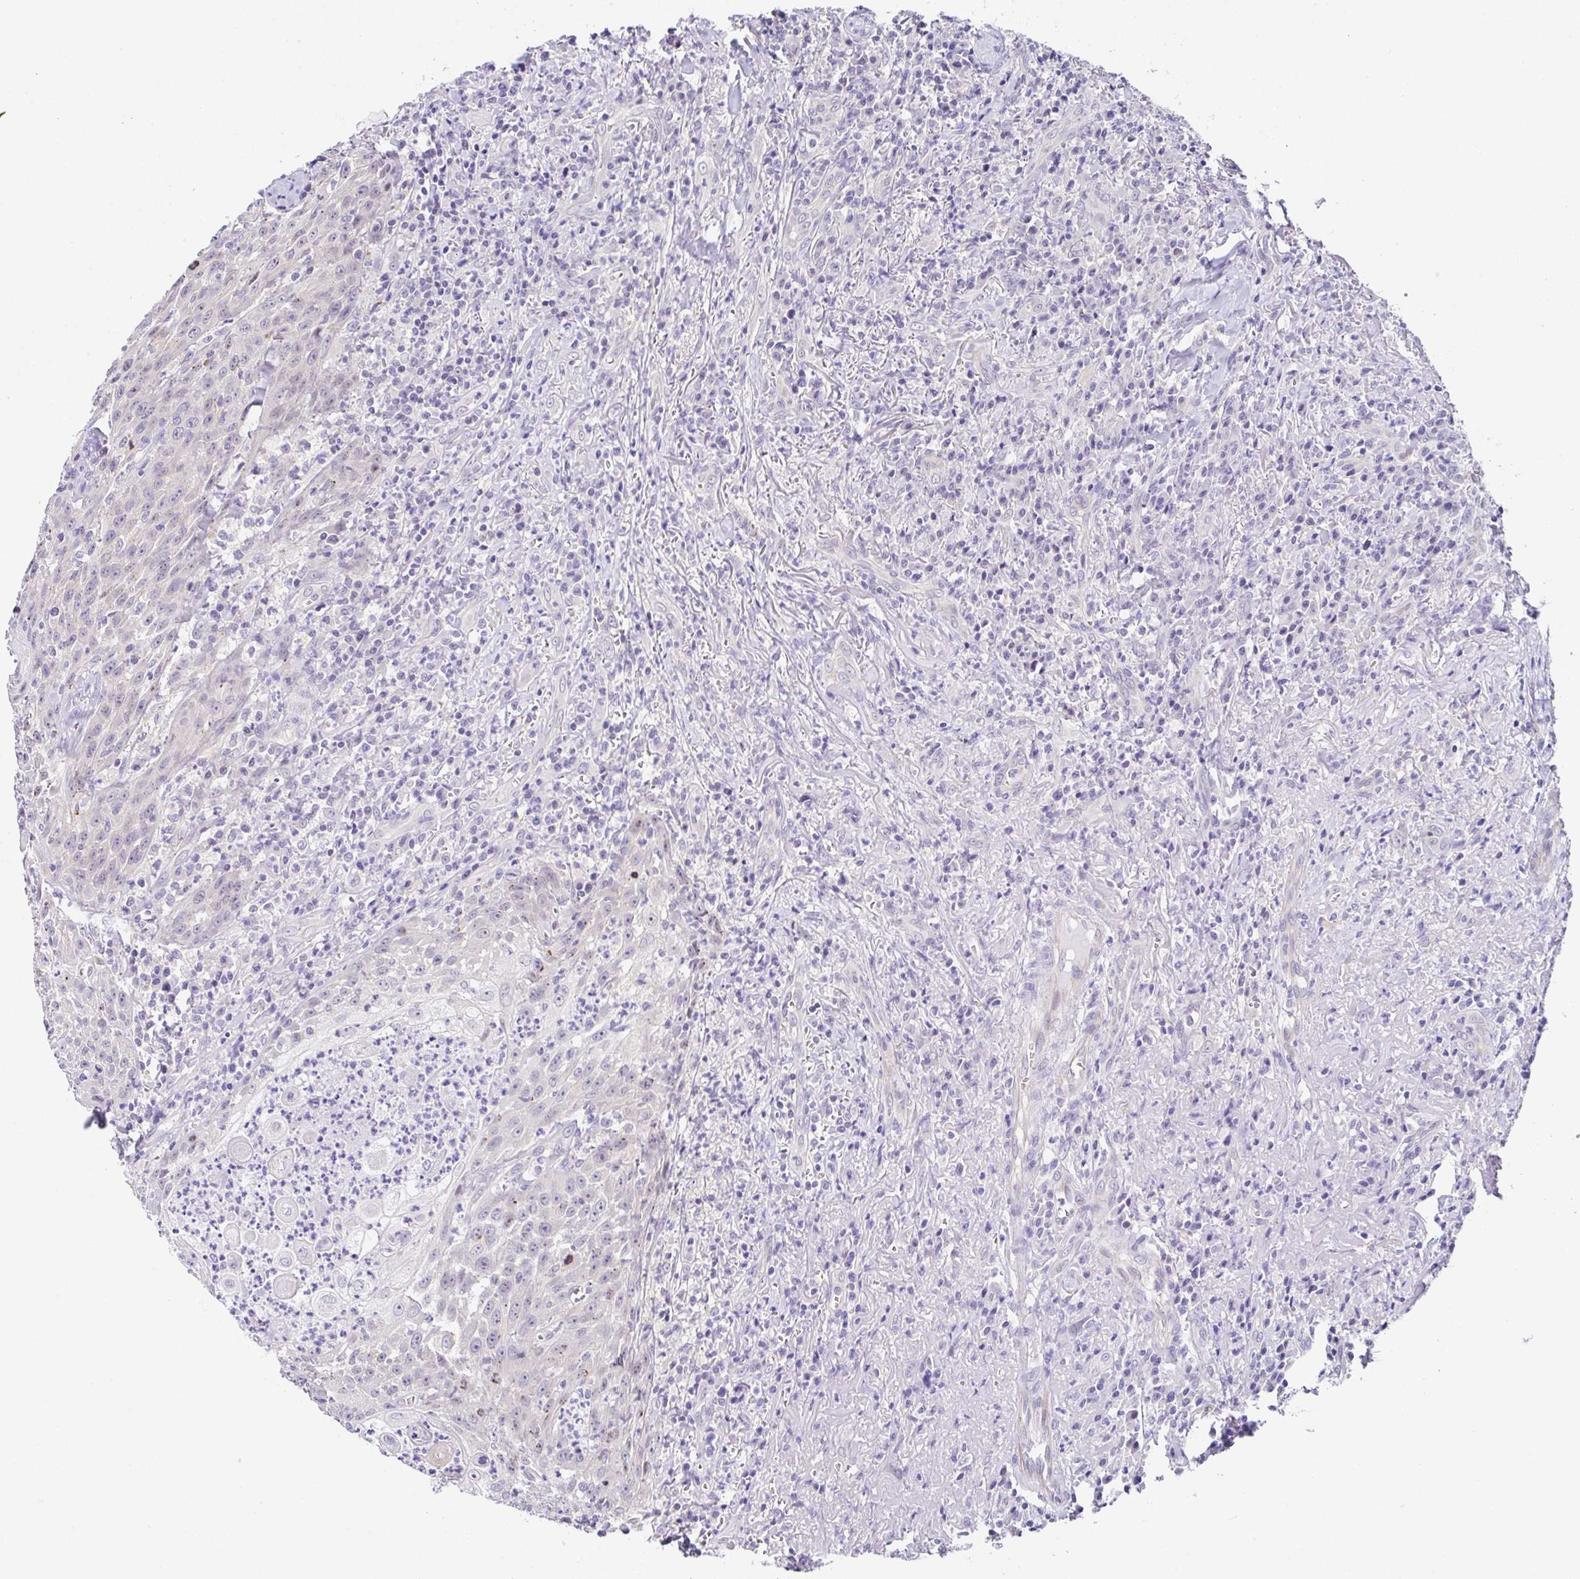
{"staining": {"intensity": "negative", "quantity": "none", "location": "none"}, "tissue": "head and neck cancer", "cell_type": "Tumor cells", "image_type": "cancer", "snomed": [{"axis": "morphology", "description": "Normal tissue, NOS"}, {"axis": "morphology", "description": "Squamous cell carcinoma, NOS"}, {"axis": "topography", "description": "Oral tissue"}, {"axis": "topography", "description": "Head-Neck"}], "caption": "Head and neck cancer (squamous cell carcinoma) was stained to show a protein in brown. There is no significant expression in tumor cells.", "gene": "CGNL1", "patient": {"sex": "female", "age": 70}}